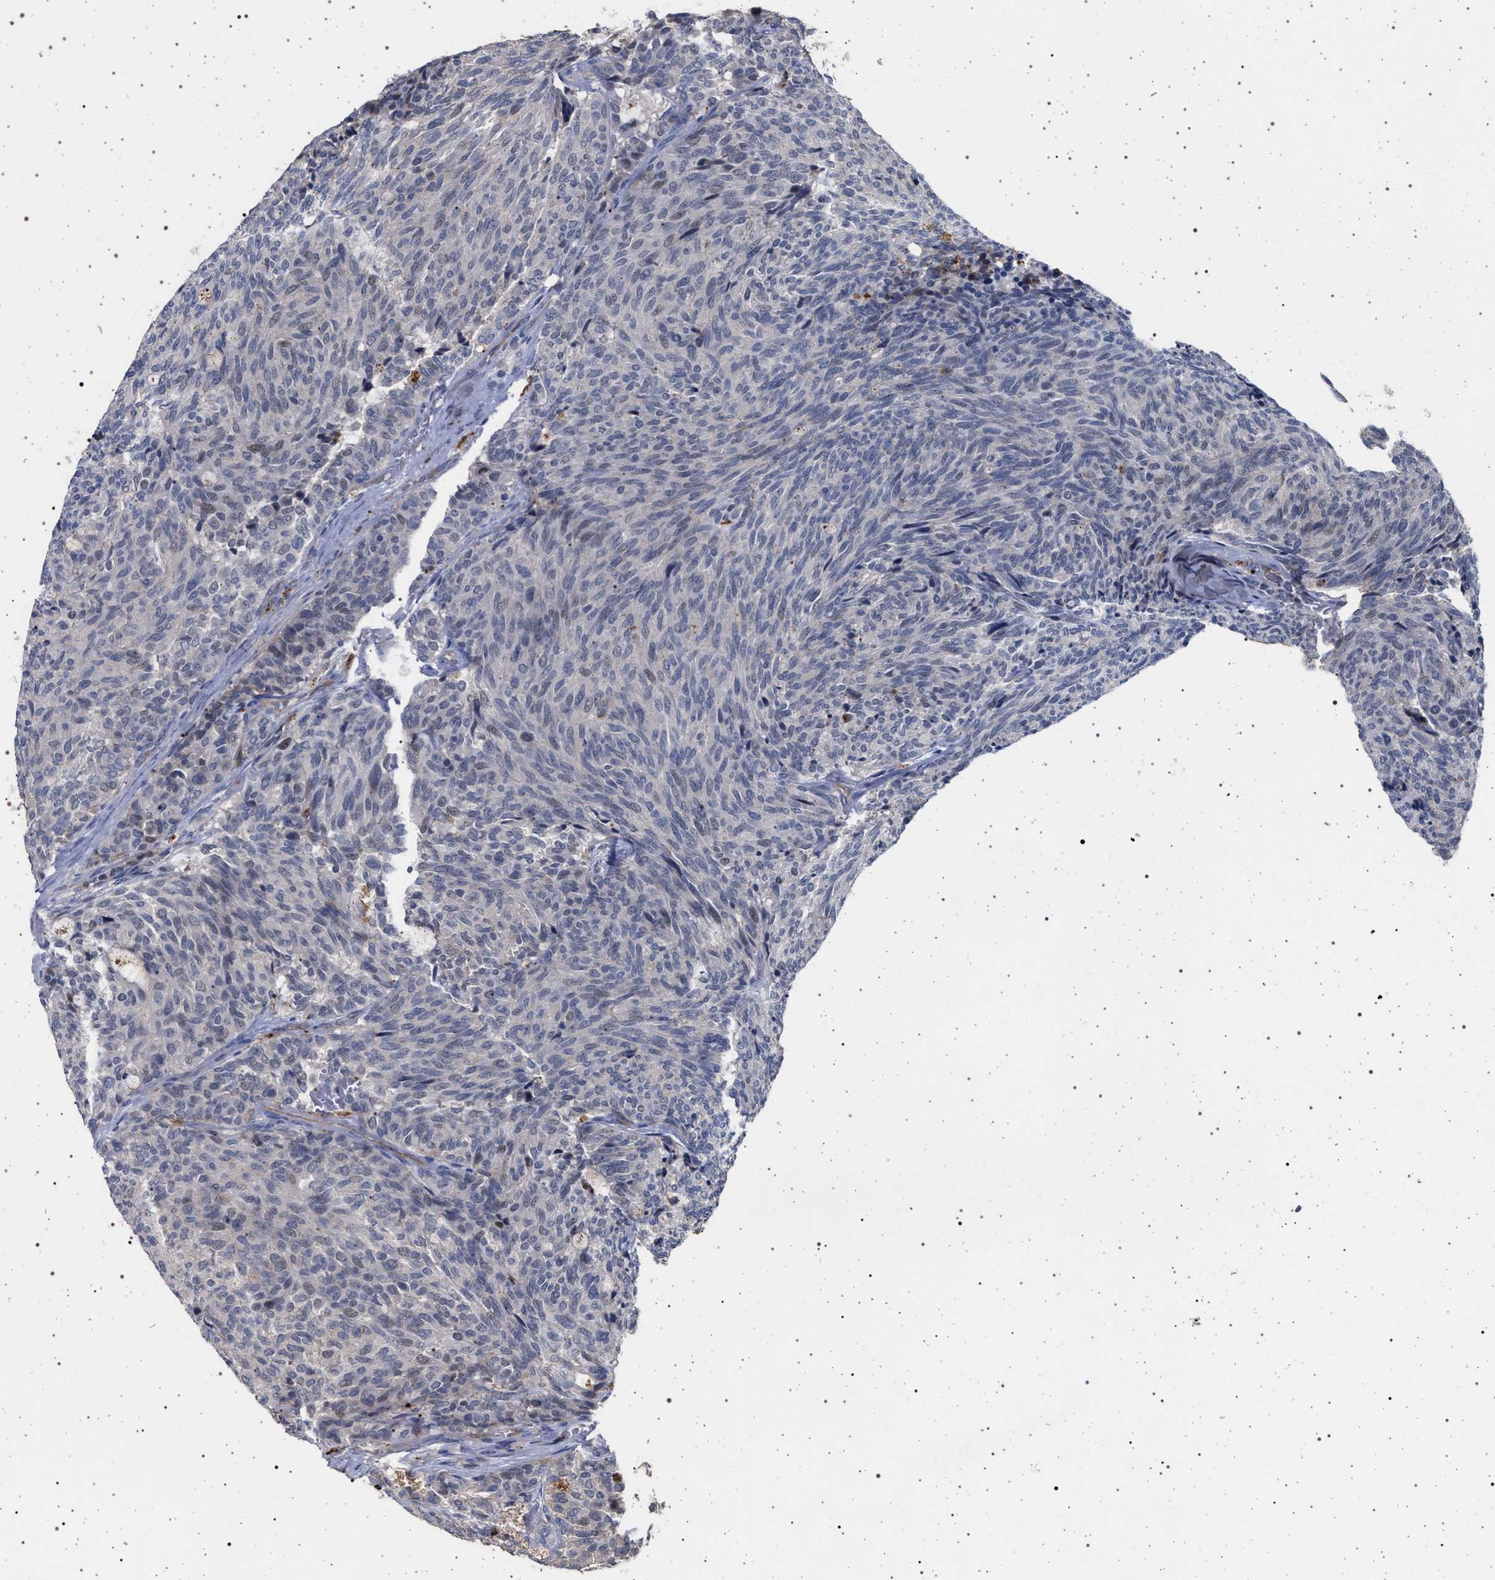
{"staining": {"intensity": "negative", "quantity": "none", "location": "none"}, "tissue": "carcinoid", "cell_type": "Tumor cells", "image_type": "cancer", "snomed": [{"axis": "morphology", "description": "Carcinoid, malignant, NOS"}, {"axis": "topography", "description": "Pancreas"}], "caption": "Immunohistochemistry (IHC) histopathology image of human carcinoid stained for a protein (brown), which demonstrates no positivity in tumor cells. (DAB (3,3'-diaminobenzidine) immunohistochemistry, high magnification).", "gene": "RBM48", "patient": {"sex": "female", "age": 54}}